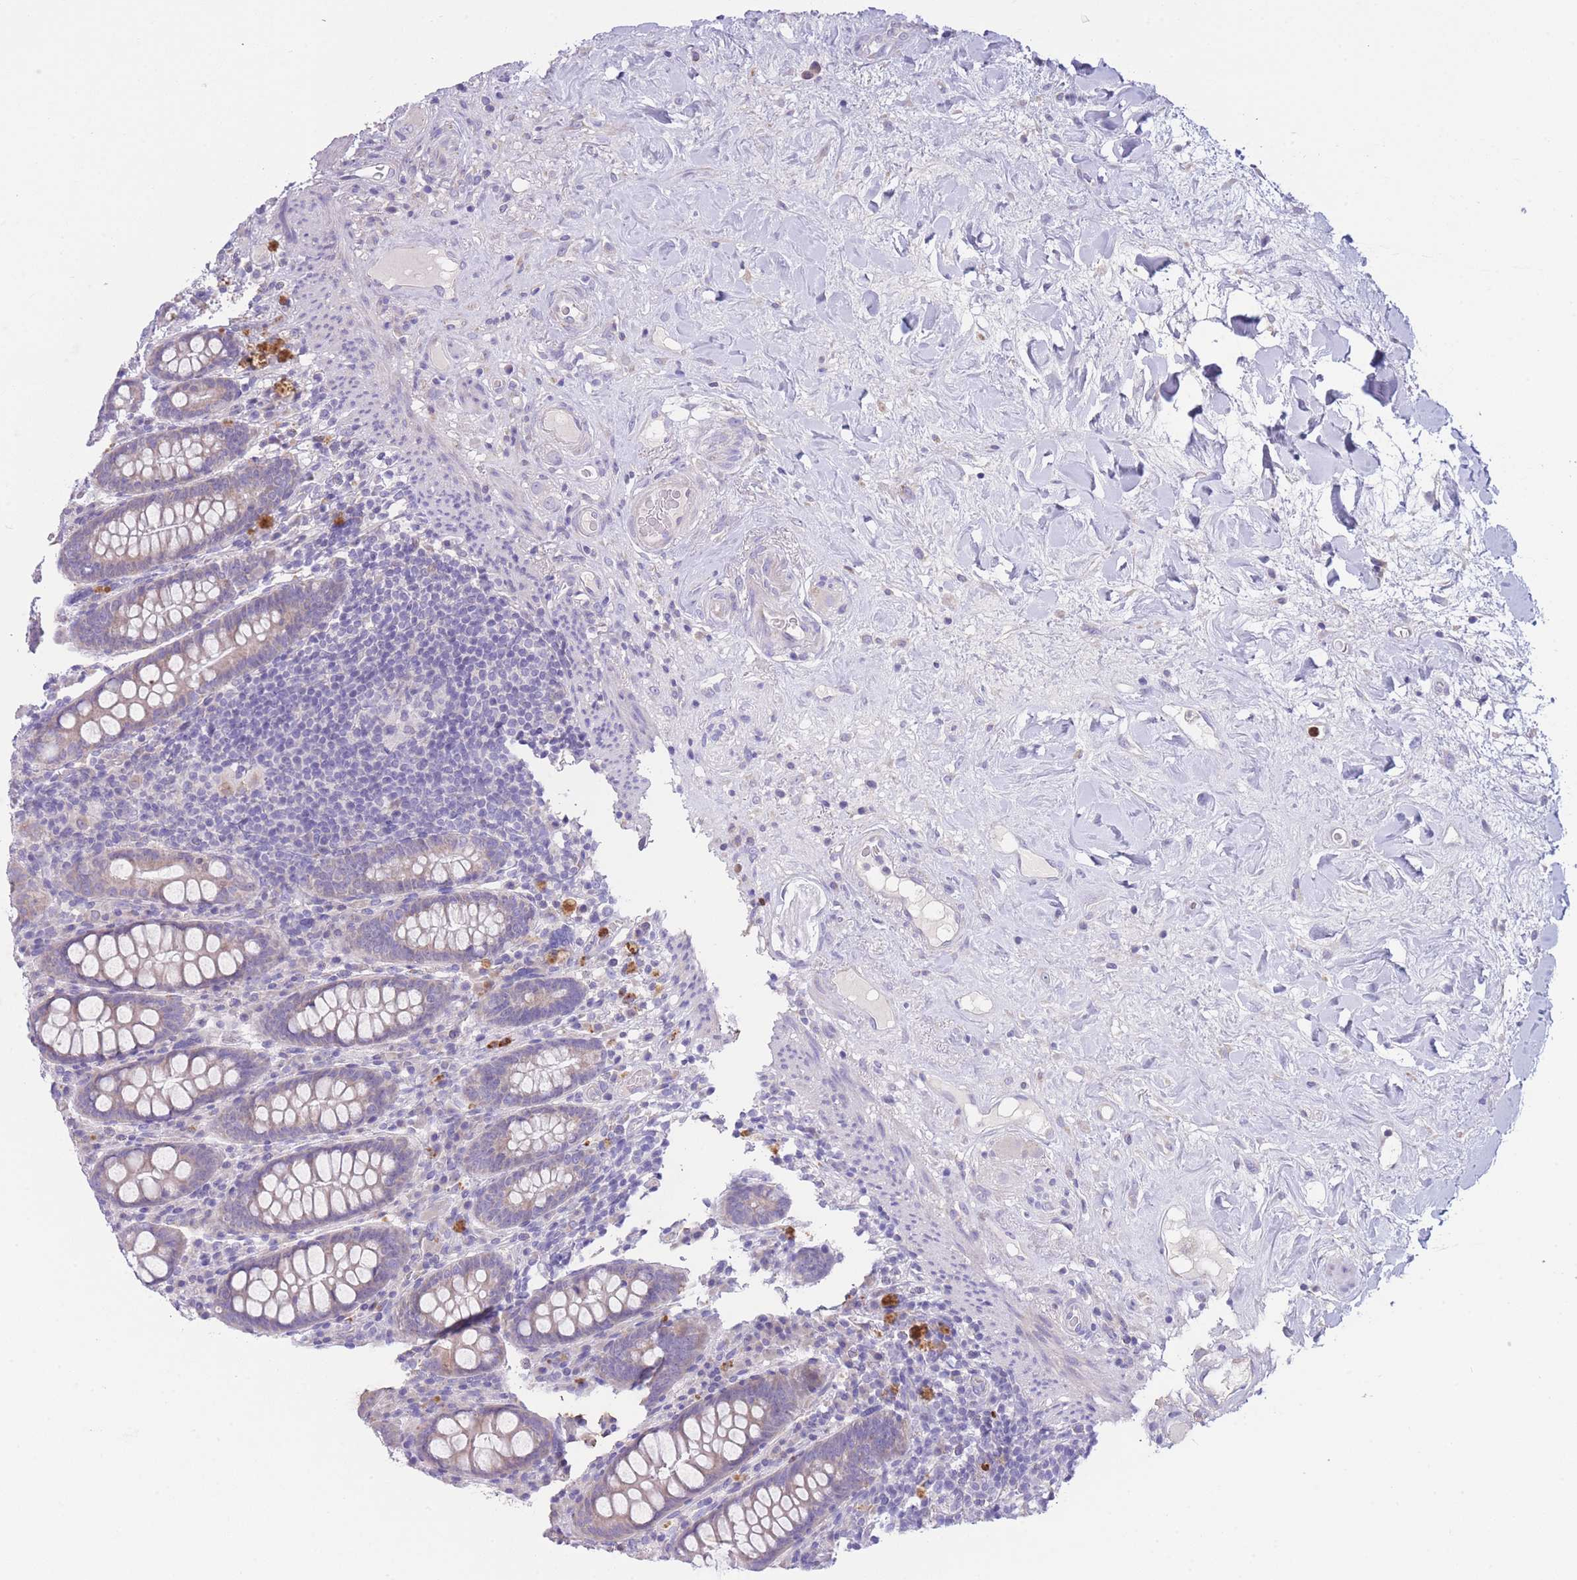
{"staining": {"intensity": "negative", "quantity": "none", "location": "none"}, "tissue": "colon", "cell_type": "Endothelial cells", "image_type": "normal", "snomed": [{"axis": "morphology", "description": "Normal tissue, NOS"}, {"axis": "topography", "description": "Colon"}], "caption": "Immunohistochemistry (IHC) histopathology image of benign colon: human colon stained with DAB displays no significant protein expression in endothelial cells.", "gene": "CENPM", "patient": {"sex": "female", "age": 79}}